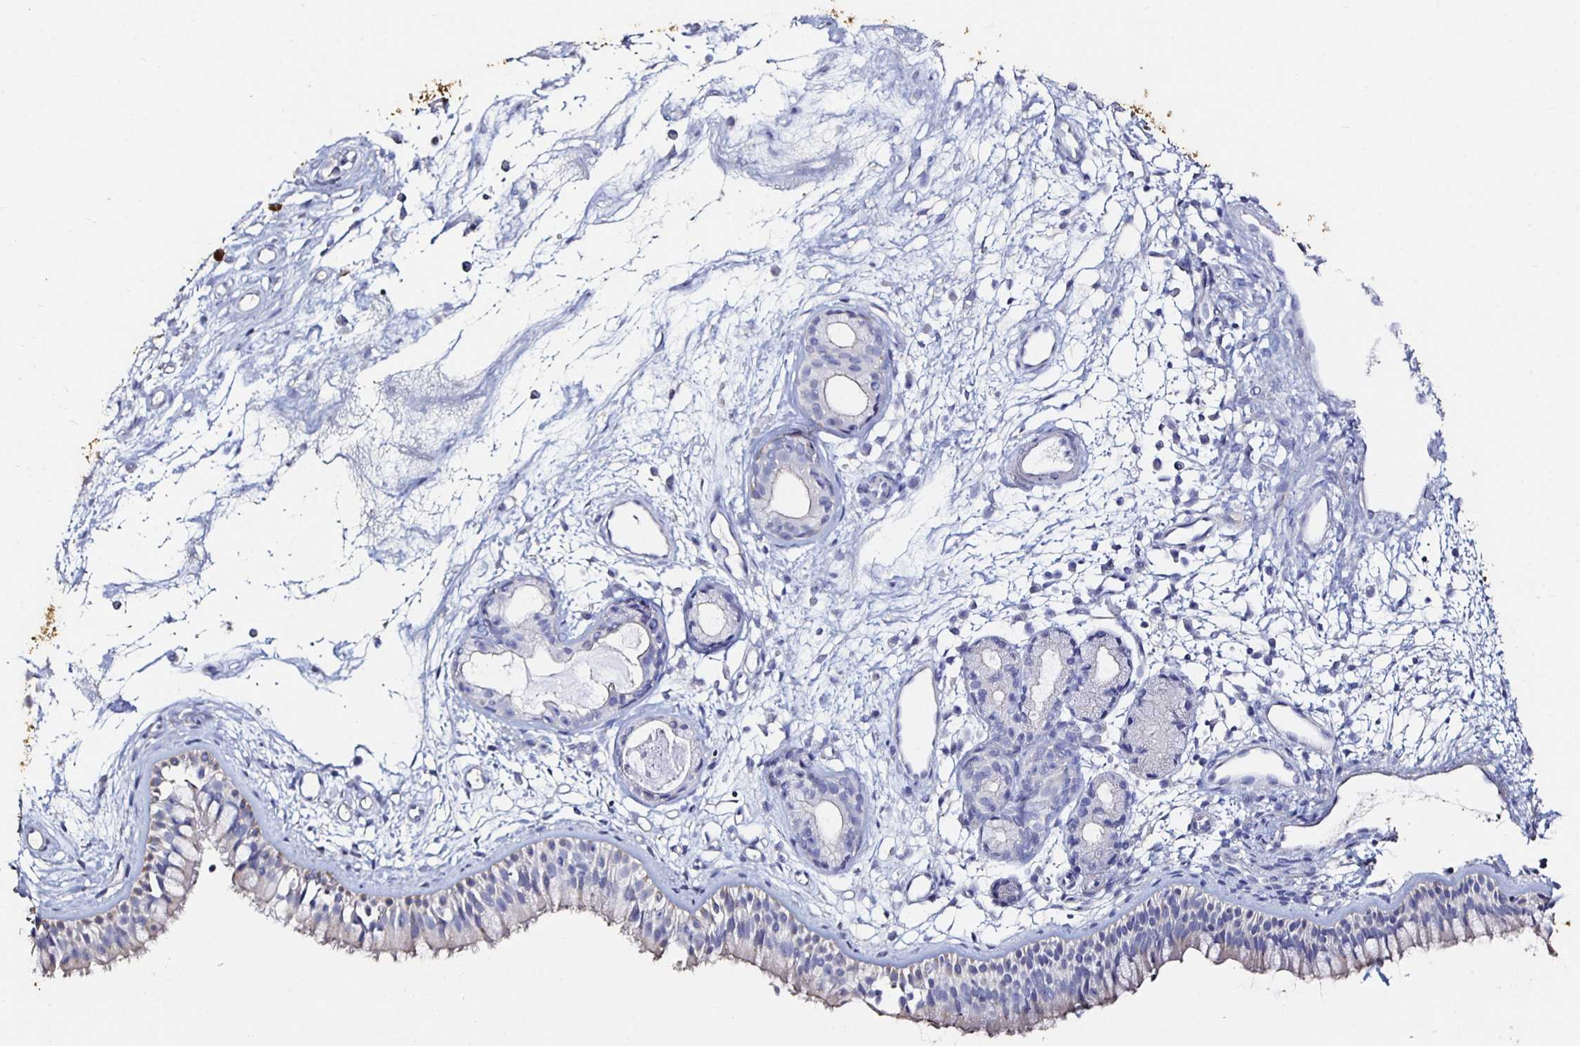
{"staining": {"intensity": "negative", "quantity": "none", "location": "none"}, "tissue": "nasopharynx", "cell_type": "Respiratory epithelial cells", "image_type": "normal", "snomed": [{"axis": "morphology", "description": "Normal tissue, NOS"}, {"axis": "topography", "description": "Nasopharynx"}], "caption": "DAB (3,3'-diaminobenzidine) immunohistochemical staining of normal nasopharynx demonstrates no significant staining in respiratory epithelial cells.", "gene": "TLR4", "patient": {"sex": "female", "age": 70}}